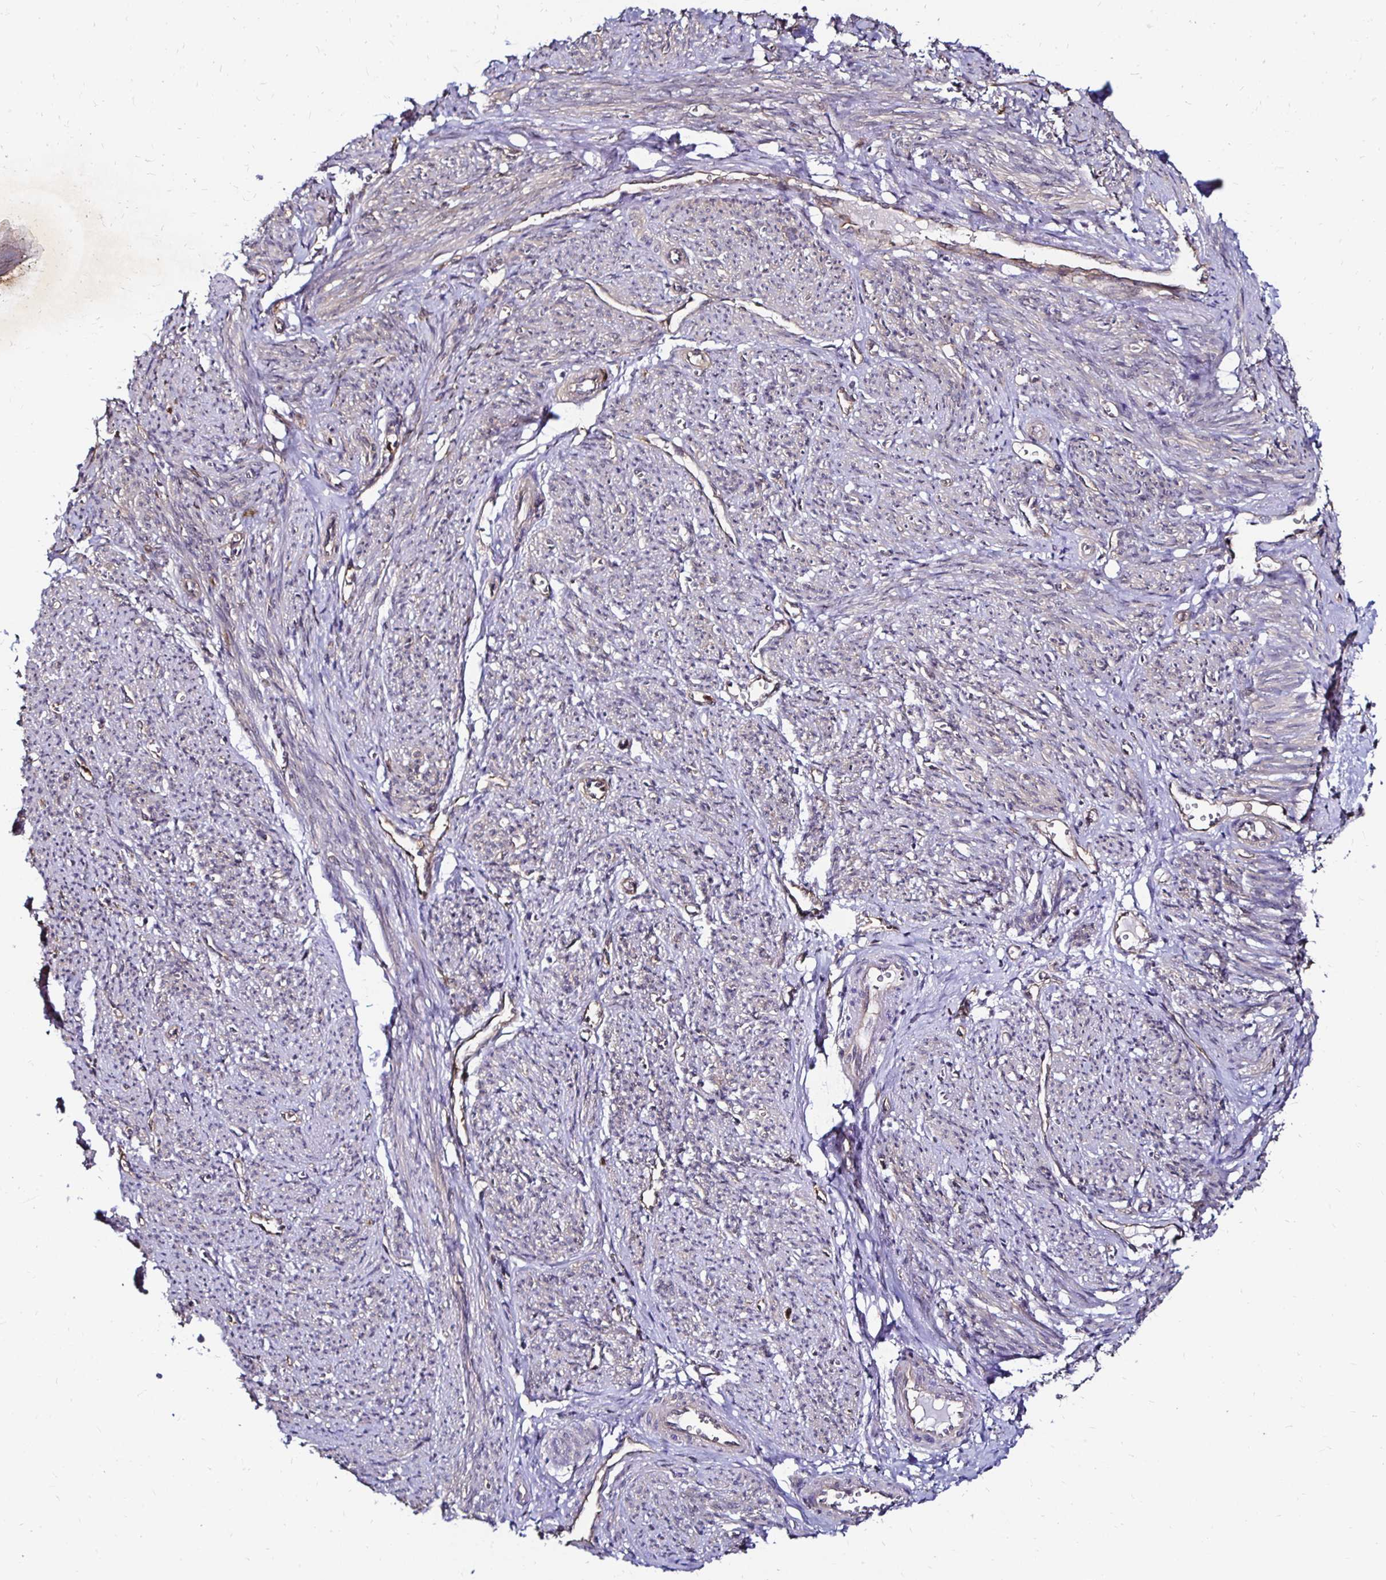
{"staining": {"intensity": "negative", "quantity": "none", "location": "none"}, "tissue": "smooth muscle", "cell_type": "Smooth muscle cells", "image_type": "normal", "snomed": [{"axis": "morphology", "description": "Normal tissue, NOS"}, {"axis": "topography", "description": "Smooth muscle"}], "caption": "Immunohistochemical staining of benign smooth muscle reveals no significant expression in smooth muscle cells. (DAB IHC visualized using brightfield microscopy, high magnification).", "gene": "TXN", "patient": {"sex": "female", "age": 65}}